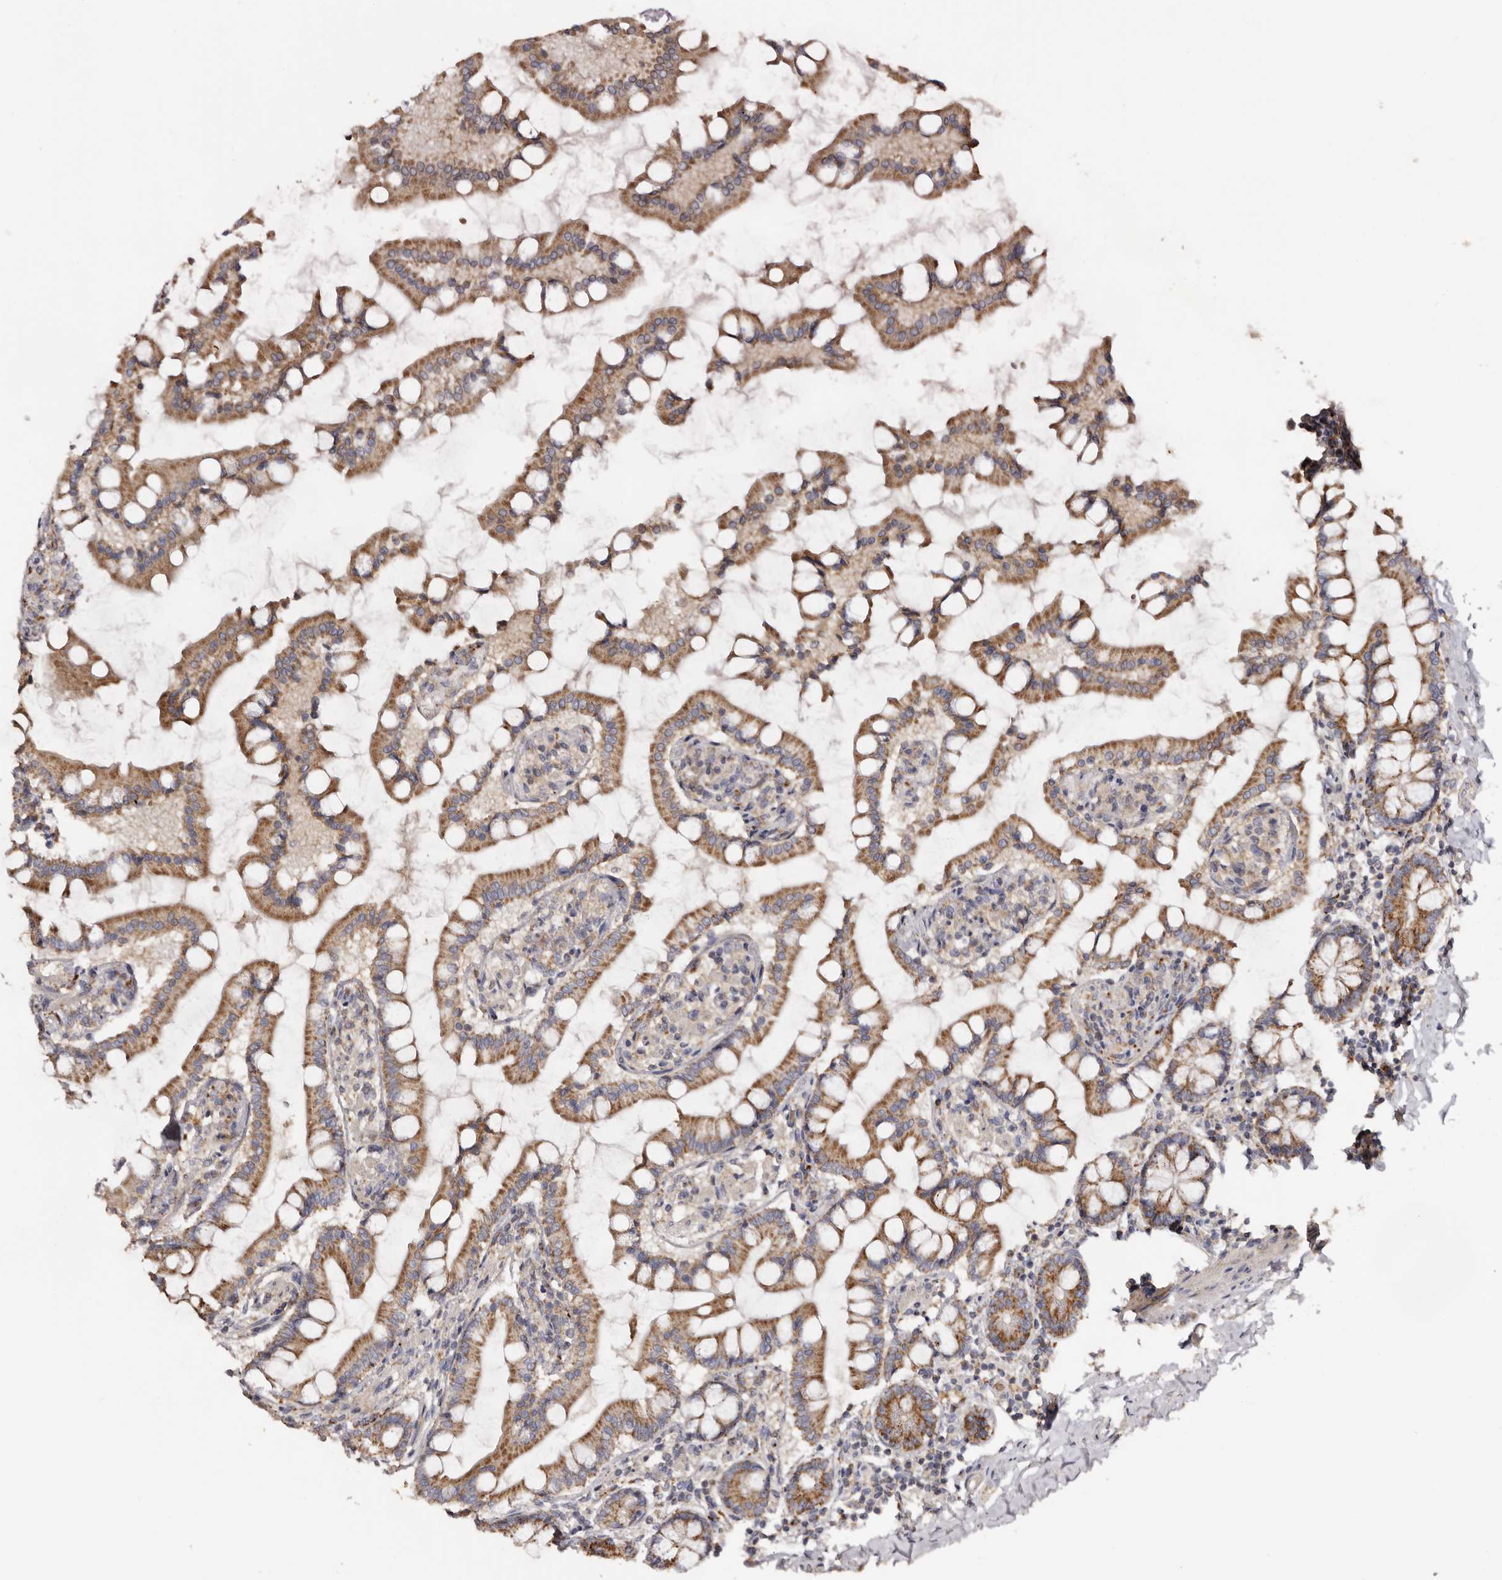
{"staining": {"intensity": "moderate", "quantity": ">75%", "location": "cytoplasmic/membranous"}, "tissue": "small intestine", "cell_type": "Glandular cells", "image_type": "normal", "snomed": [{"axis": "morphology", "description": "Normal tissue, NOS"}, {"axis": "topography", "description": "Small intestine"}], "caption": "Brown immunohistochemical staining in benign small intestine reveals moderate cytoplasmic/membranous staining in approximately >75% of glandular cells. The staining is performed using DAB (3,3'-diaminobenzidine) brown chromogen to label protein expression. The nuclei are counter-stained blue using hematoxylin.", "gene": "MECR", "patient": {"sex": "male", "age": 41}}